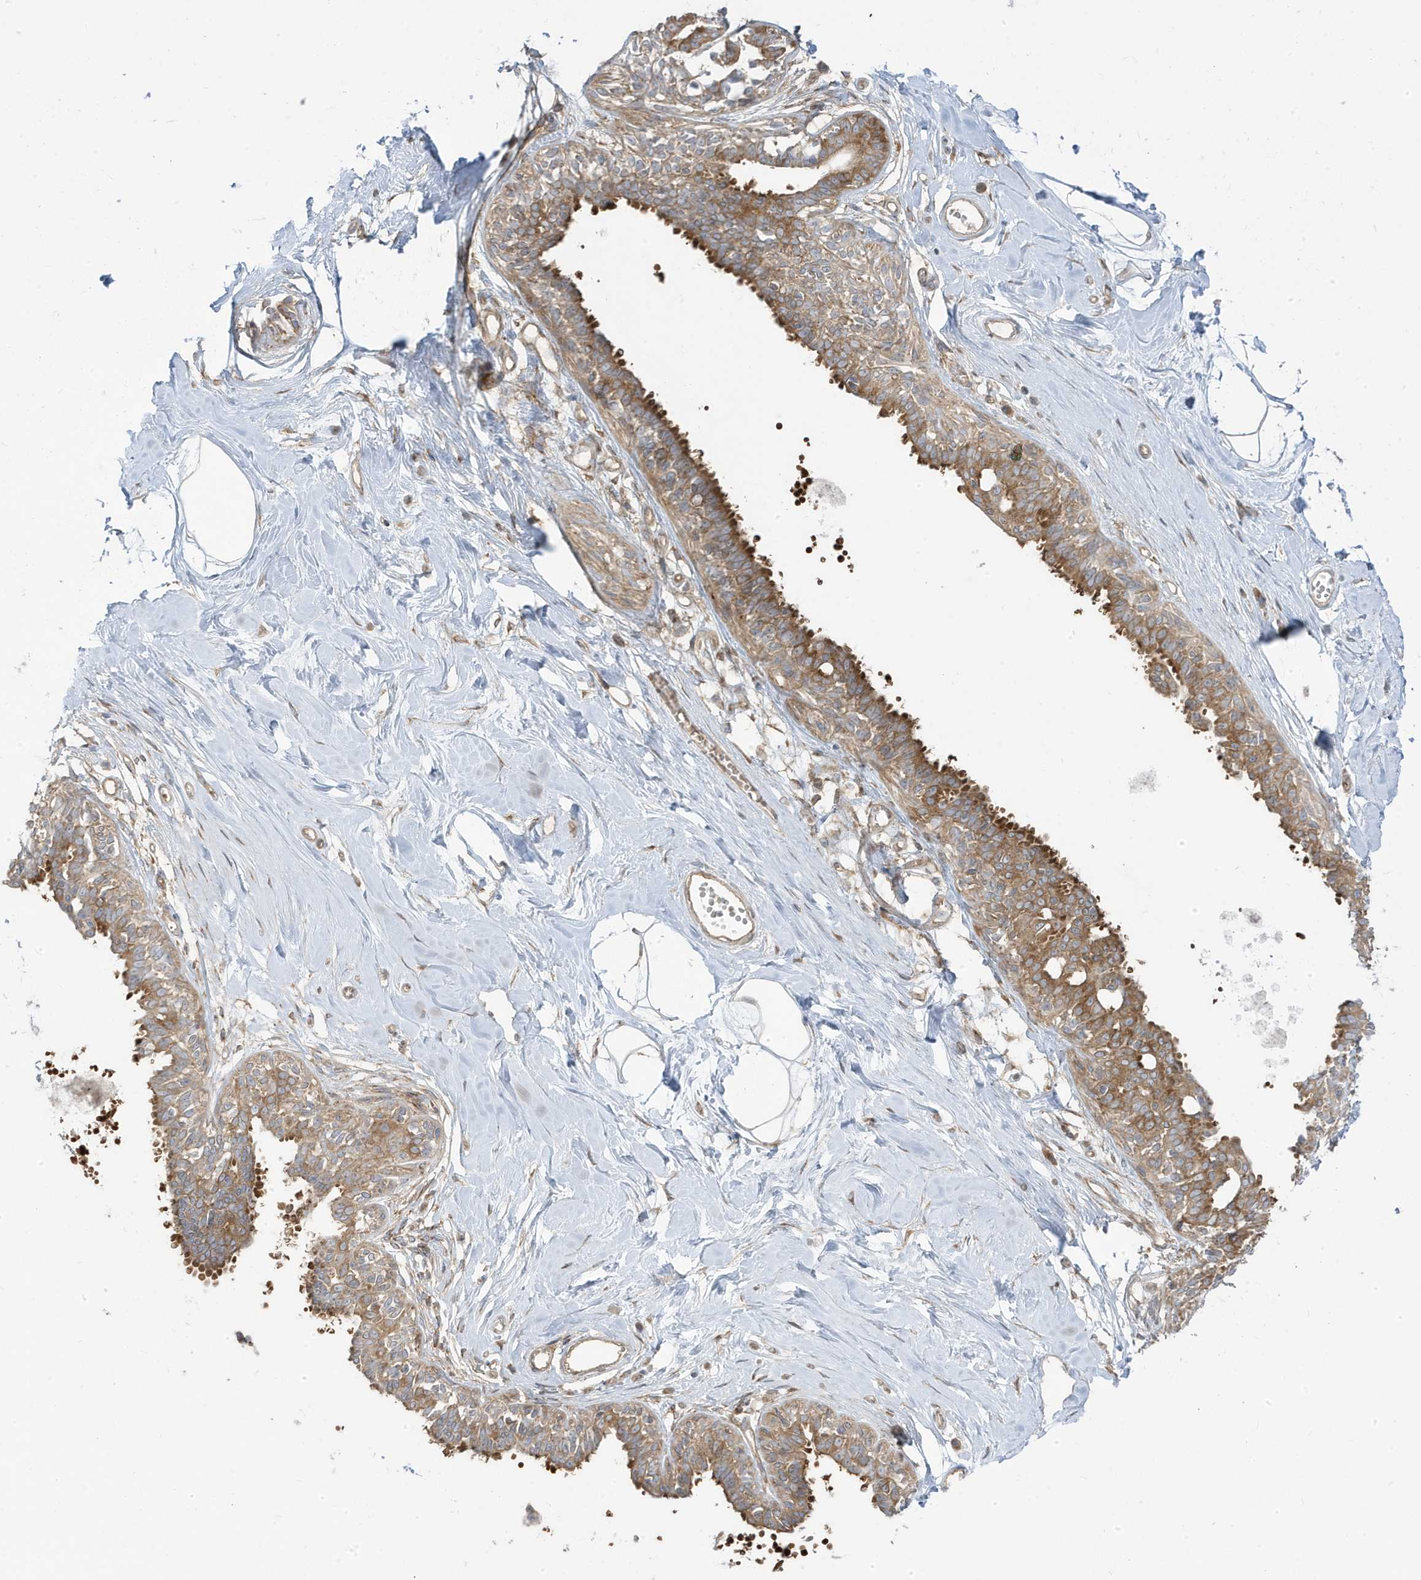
{"staining": {"intensity": "weak", "quantity": ">75%", "location": "cytoplasmic/membranous"}, "tissue": "breast", "cell_type": "Adipocytes", "image_type": "normal", "snomed": [{"axis": "morphology", "description": "Normal tissue, NOS"}, {"axis": "topography", "description": "Breast"}], "caption": "Brown immunohistochemical staining in benign human breast reveals weak cytoplasmic/membranous expression in about >75% of adipocytes.", "gene": "STAM", "patient": {"sex": "female", "age": 45}}